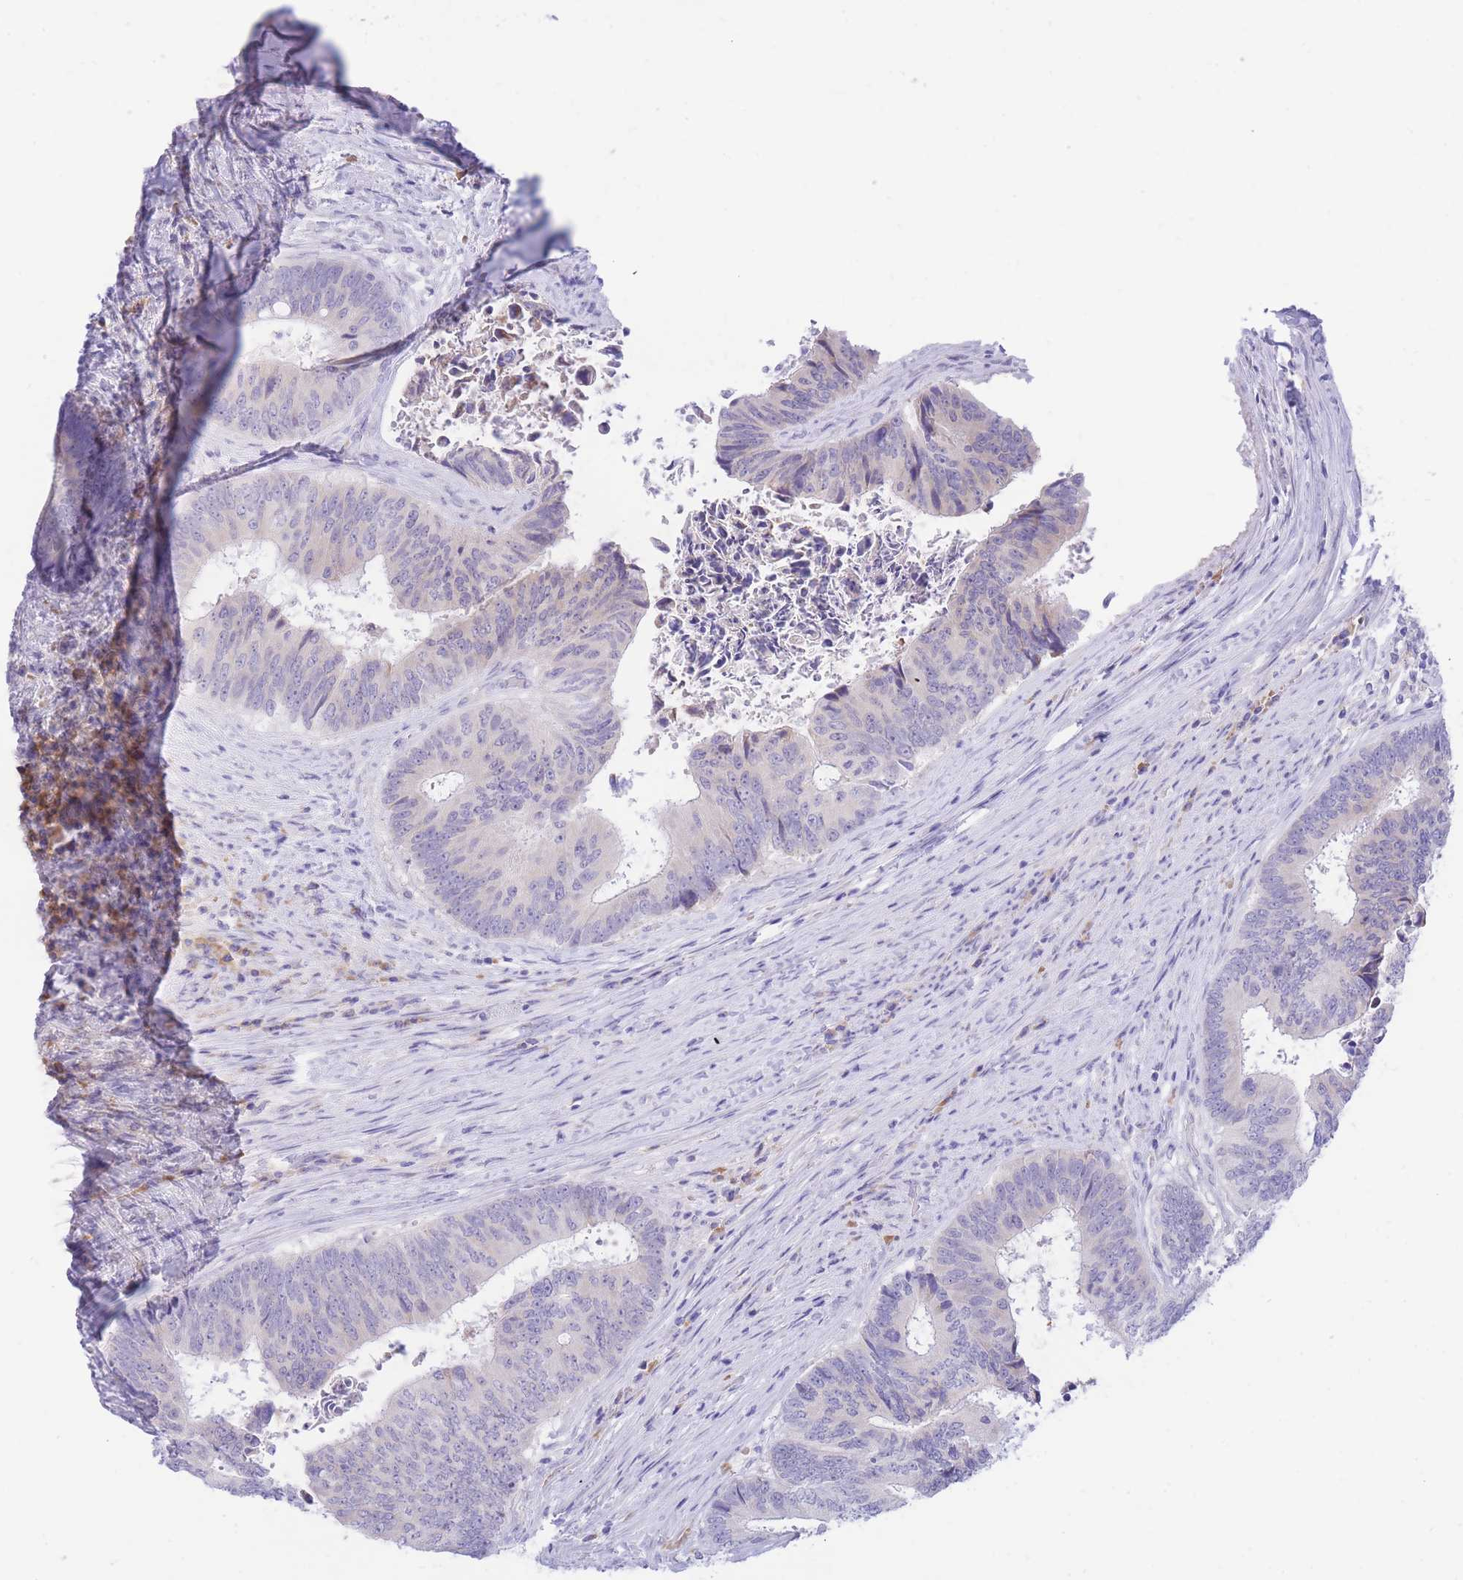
{"staining": {"intensity": "negative", "quantity": "none", "location": "none"}, "tissue": "colorectal cancer", "cell_type": "Tumor cells", "image_type": "cancer", "snomed": [{"axis": "morphology", "description": "Adenocarcinoma, NOS"}, {"axis": "topography", "description": "Rectum"}], "caption": "This is an immunohistochemistry histopathology image of human adenocarcinoma (colorectal). There is no staining in tumor cells.", "gene": "SSUH2", "patient": {"sex": "male", "age": 72}}